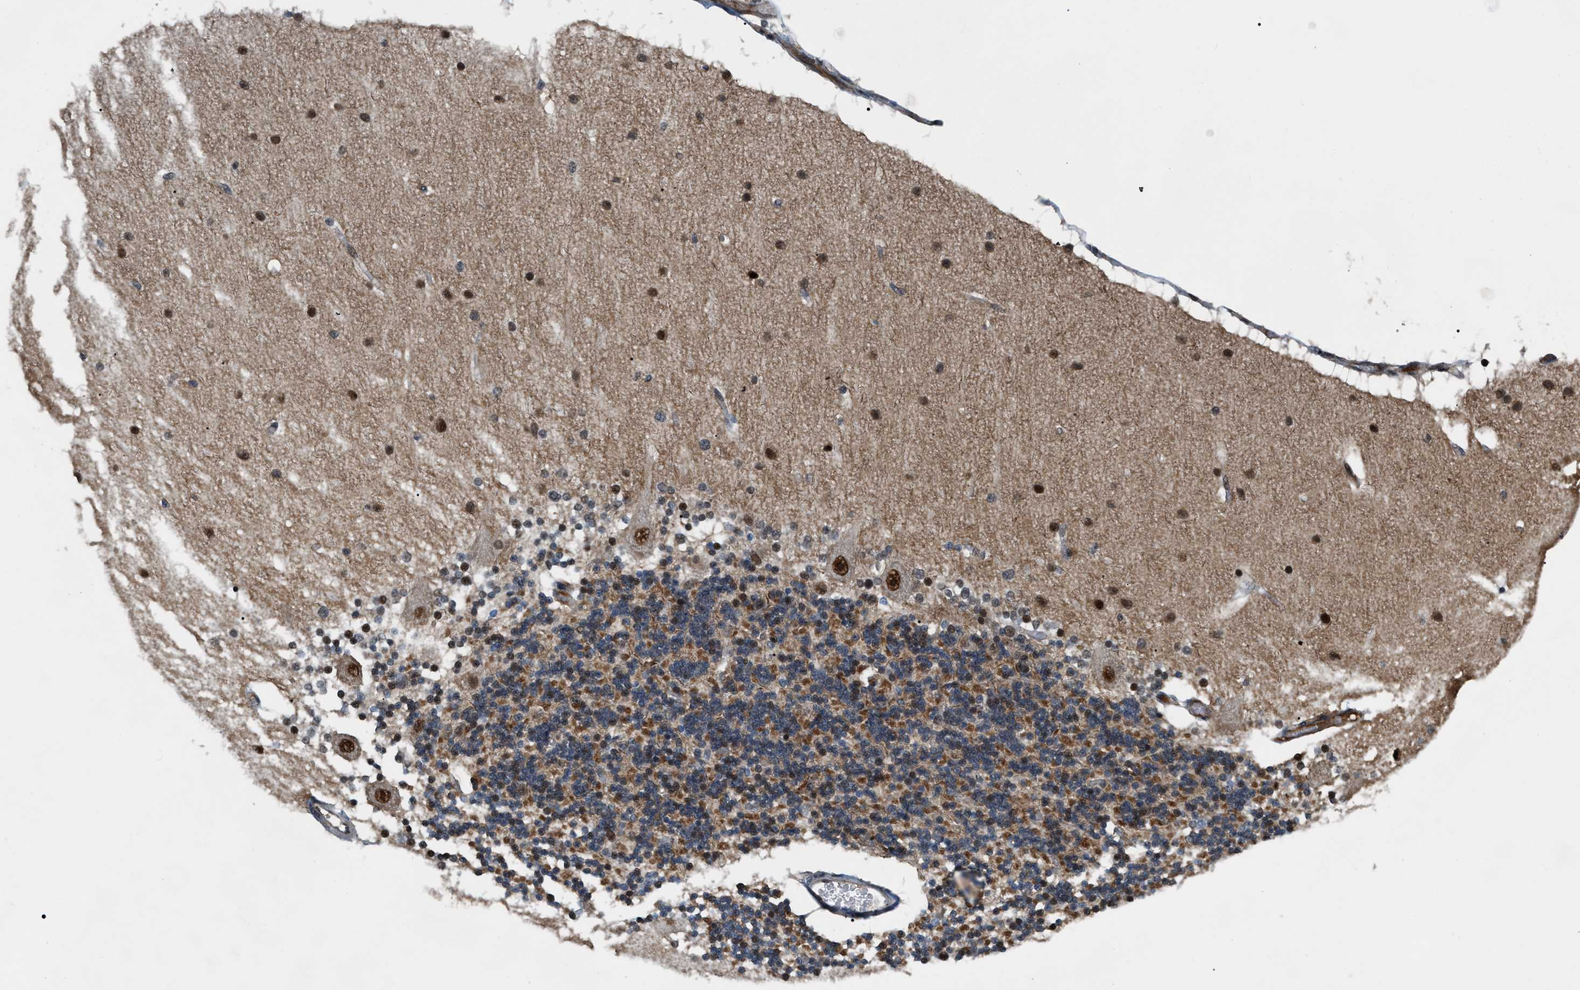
{"staining": {"intensity": "strong", "quantity": "25%-75%", "location": "cytoplasmic/membranous"}, "tissue": "cerebellum", "cell_type": "Cells in granular layer", "image_type": "normal", "snomed": [{"axis": "morphology", "description": "Normal tissue, NOS"}, {"axis": "topography", "description": "Cerebellum"}], "caption": "Protein staining of unremarkable cerebellum shows strong cytoplasmic/membranous expression in about 25%-75% of cells in granular layer.", "gene": "RFFL", "patient": {"sex": "female", "age": 54}}